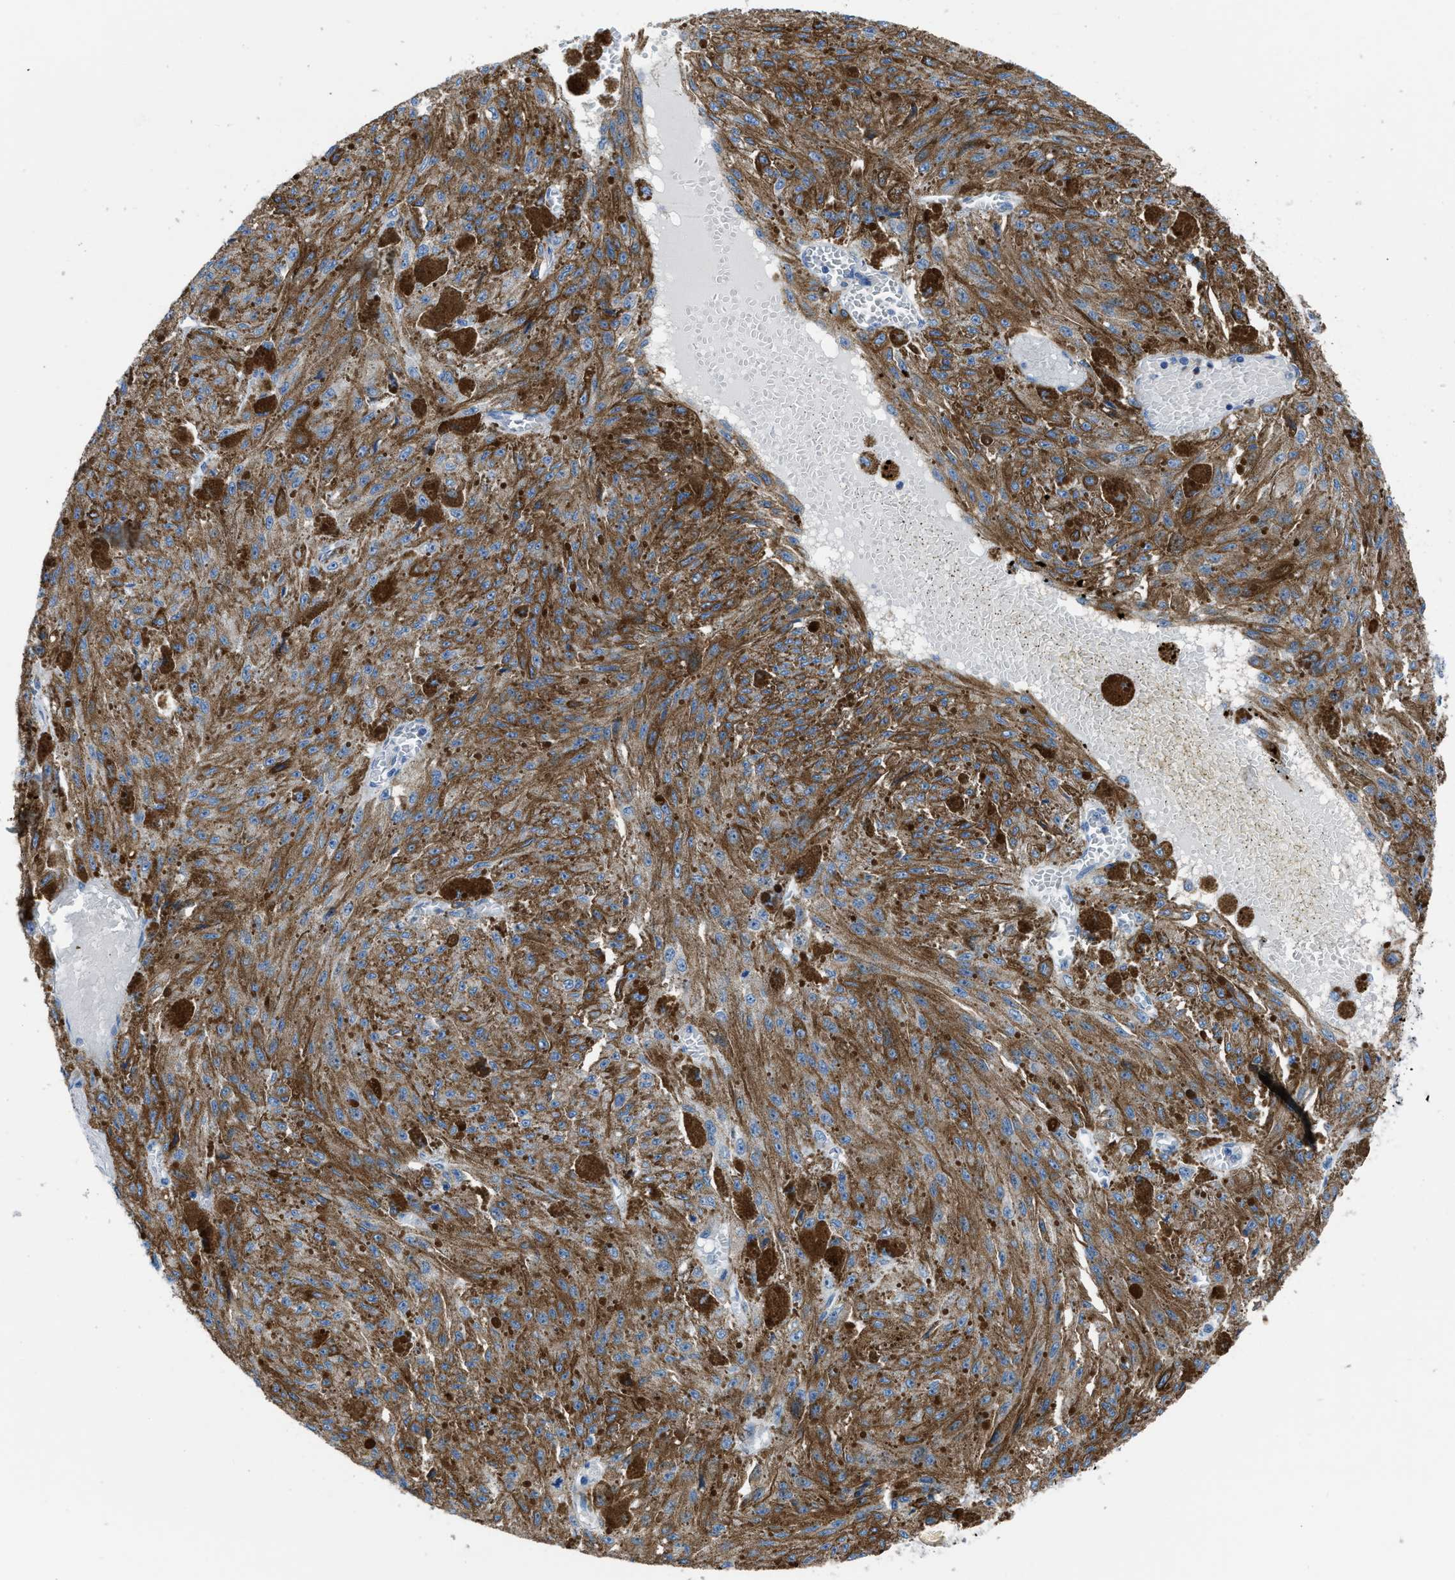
{"staining": {"intensity": "negative", "quantity": "none", "location": "none"}, "tissue": "melanoma", "cell_type": "Tumor cells", "image_type": "cancer", "snomed": [{"axis": "morphology", "description": "Malignant melanoma, NOS"}, {"axis": "topography", "description": "Other"}], "caption": "Tumor cells are negative for brown protein staining in malignant melanoma.", "gene": "ITPR1", "patient": {"sex": "male", "age": 79}}